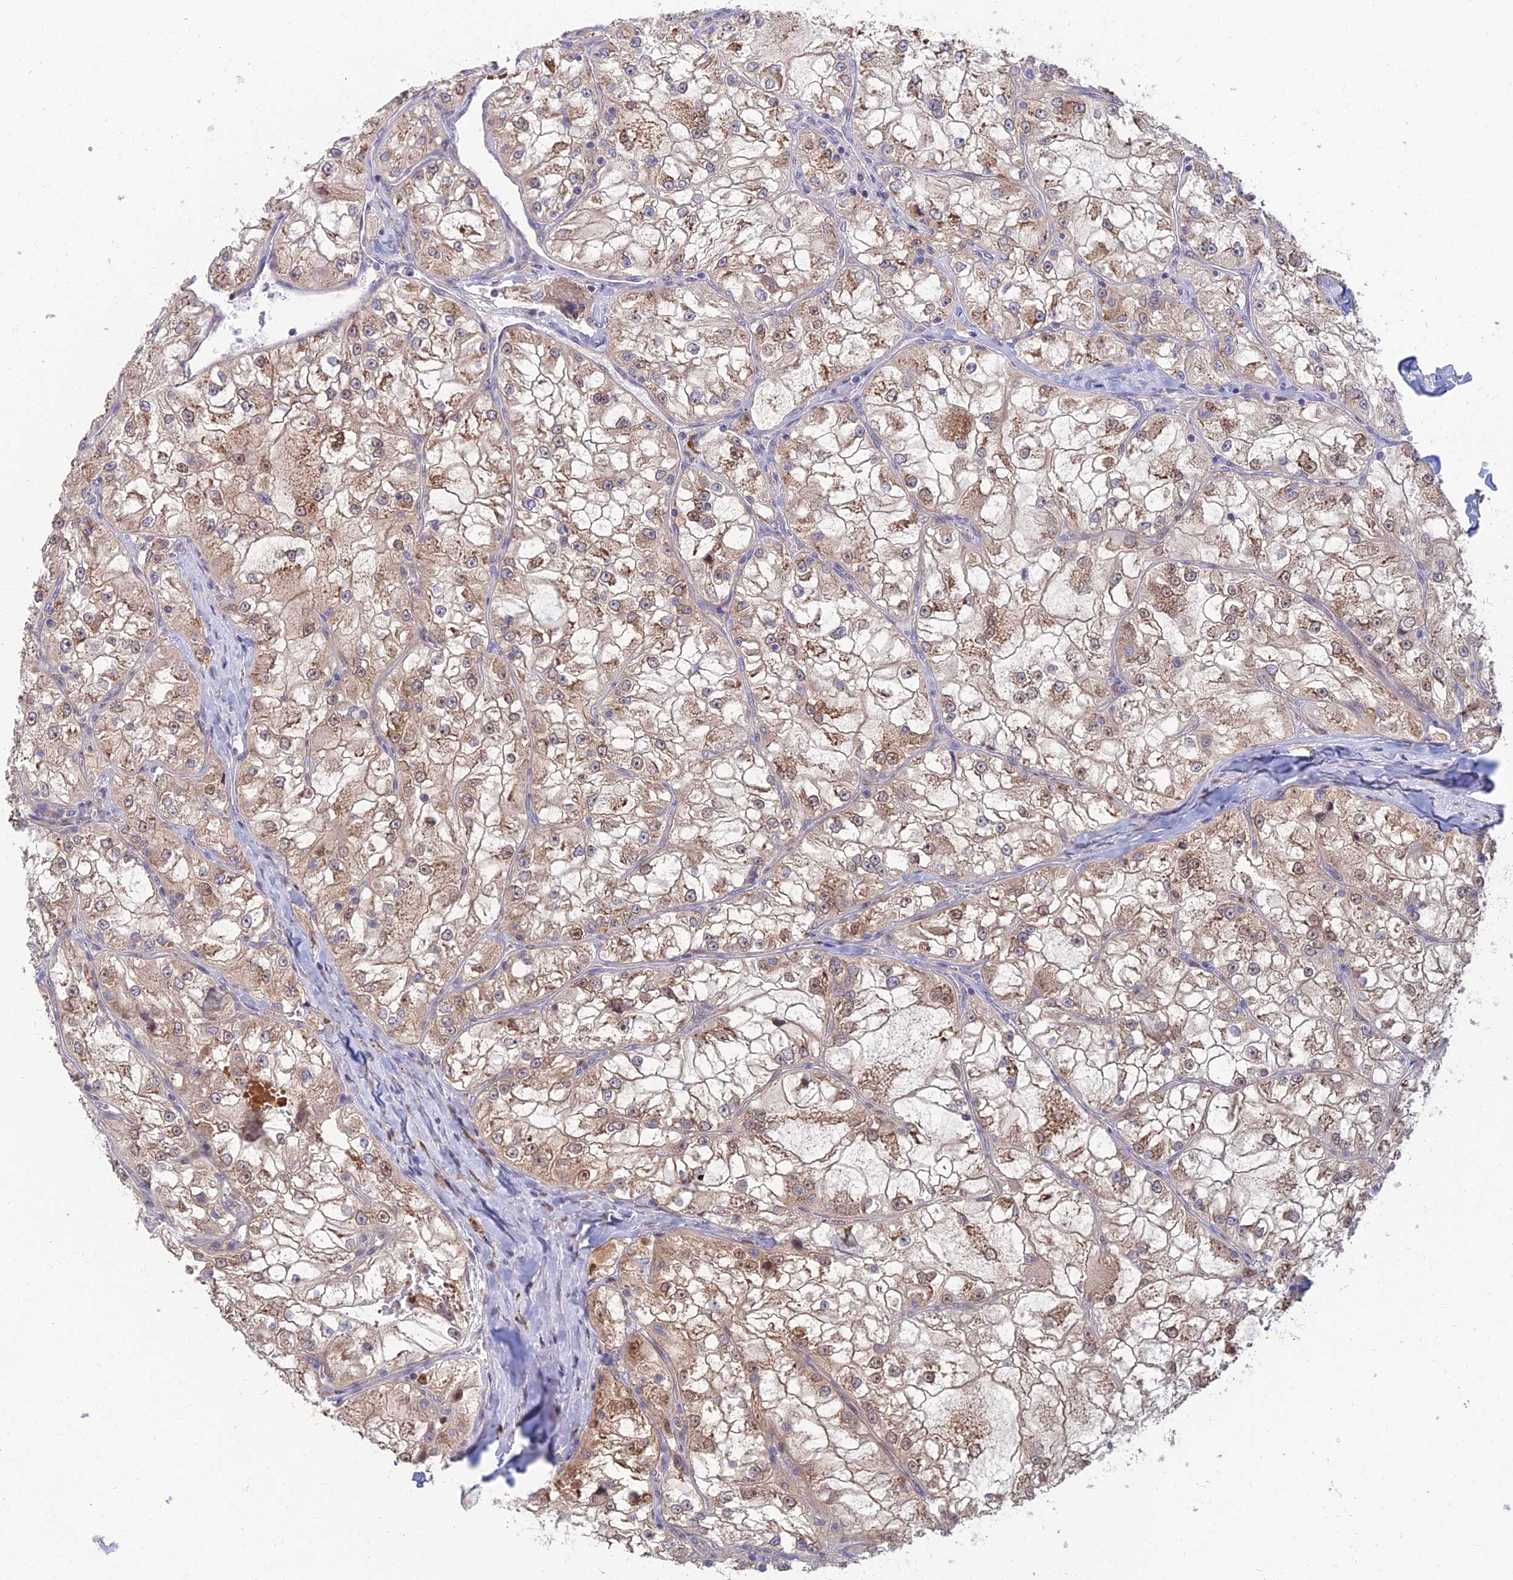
{"staining": {"intensity": "moderate", "quantity": ">75%", "location": "cytoplasmic/membranous,nuclear"}, "tissue": "renal cancer", "cell_type": "Tumor cells", "image_type": "cancer", "snomed": [{"axis": "morphology", "description": "Adenocarcinoma, NOS"}, {"axis": "topography", "description": "Kidney"}], "caption": "Approximately >75% of tumor cells in renal cancer exhibit moderate cytoplasmic/membranous and nuclear protein expression as visualized by brown immunohistochemical staining.", "gene": "DNPEP", "patient": {"sex": "female", "age": 72}}